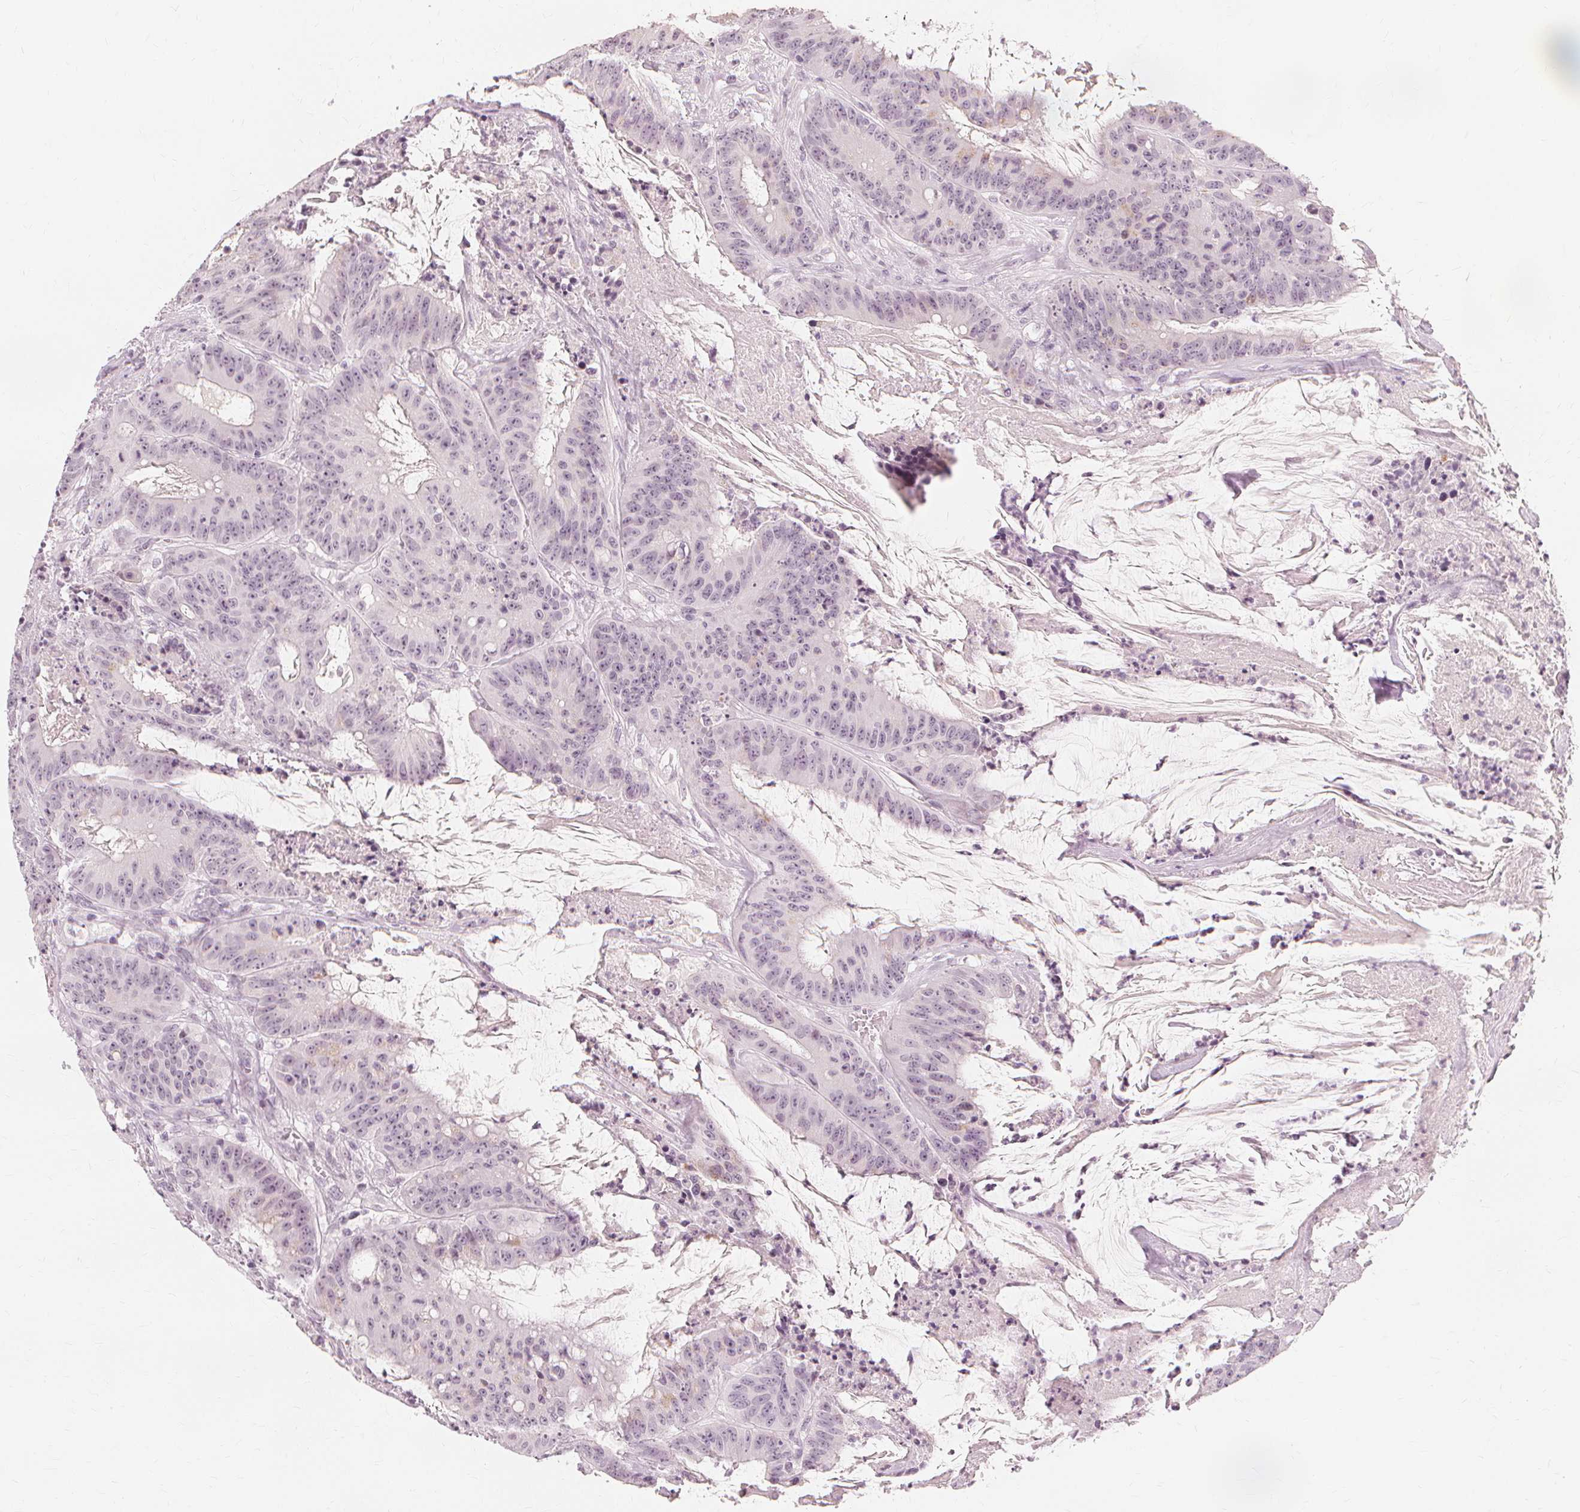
{"staining": {"intensity": "negative", "quantity": "none", "location": "none"}, "tissue": "colorectal cancer", "cell_type": "Tumor cells", "image_type": "cancer", "snomed": [{"axis": "morphology", "description": "Adenocarcinoma, NOS"}, {"axis": "topography", "description": "Colon"}], "caption": "High power microscopy histopathology image of an IHC histopathology image of colorectal cancer, revealing no significant staining in tumor cells. (DAB immunohistochemistry (IHC), high magnification).", "gene": "NXPE1", "patient": {"sex": "male", "age": 33}}